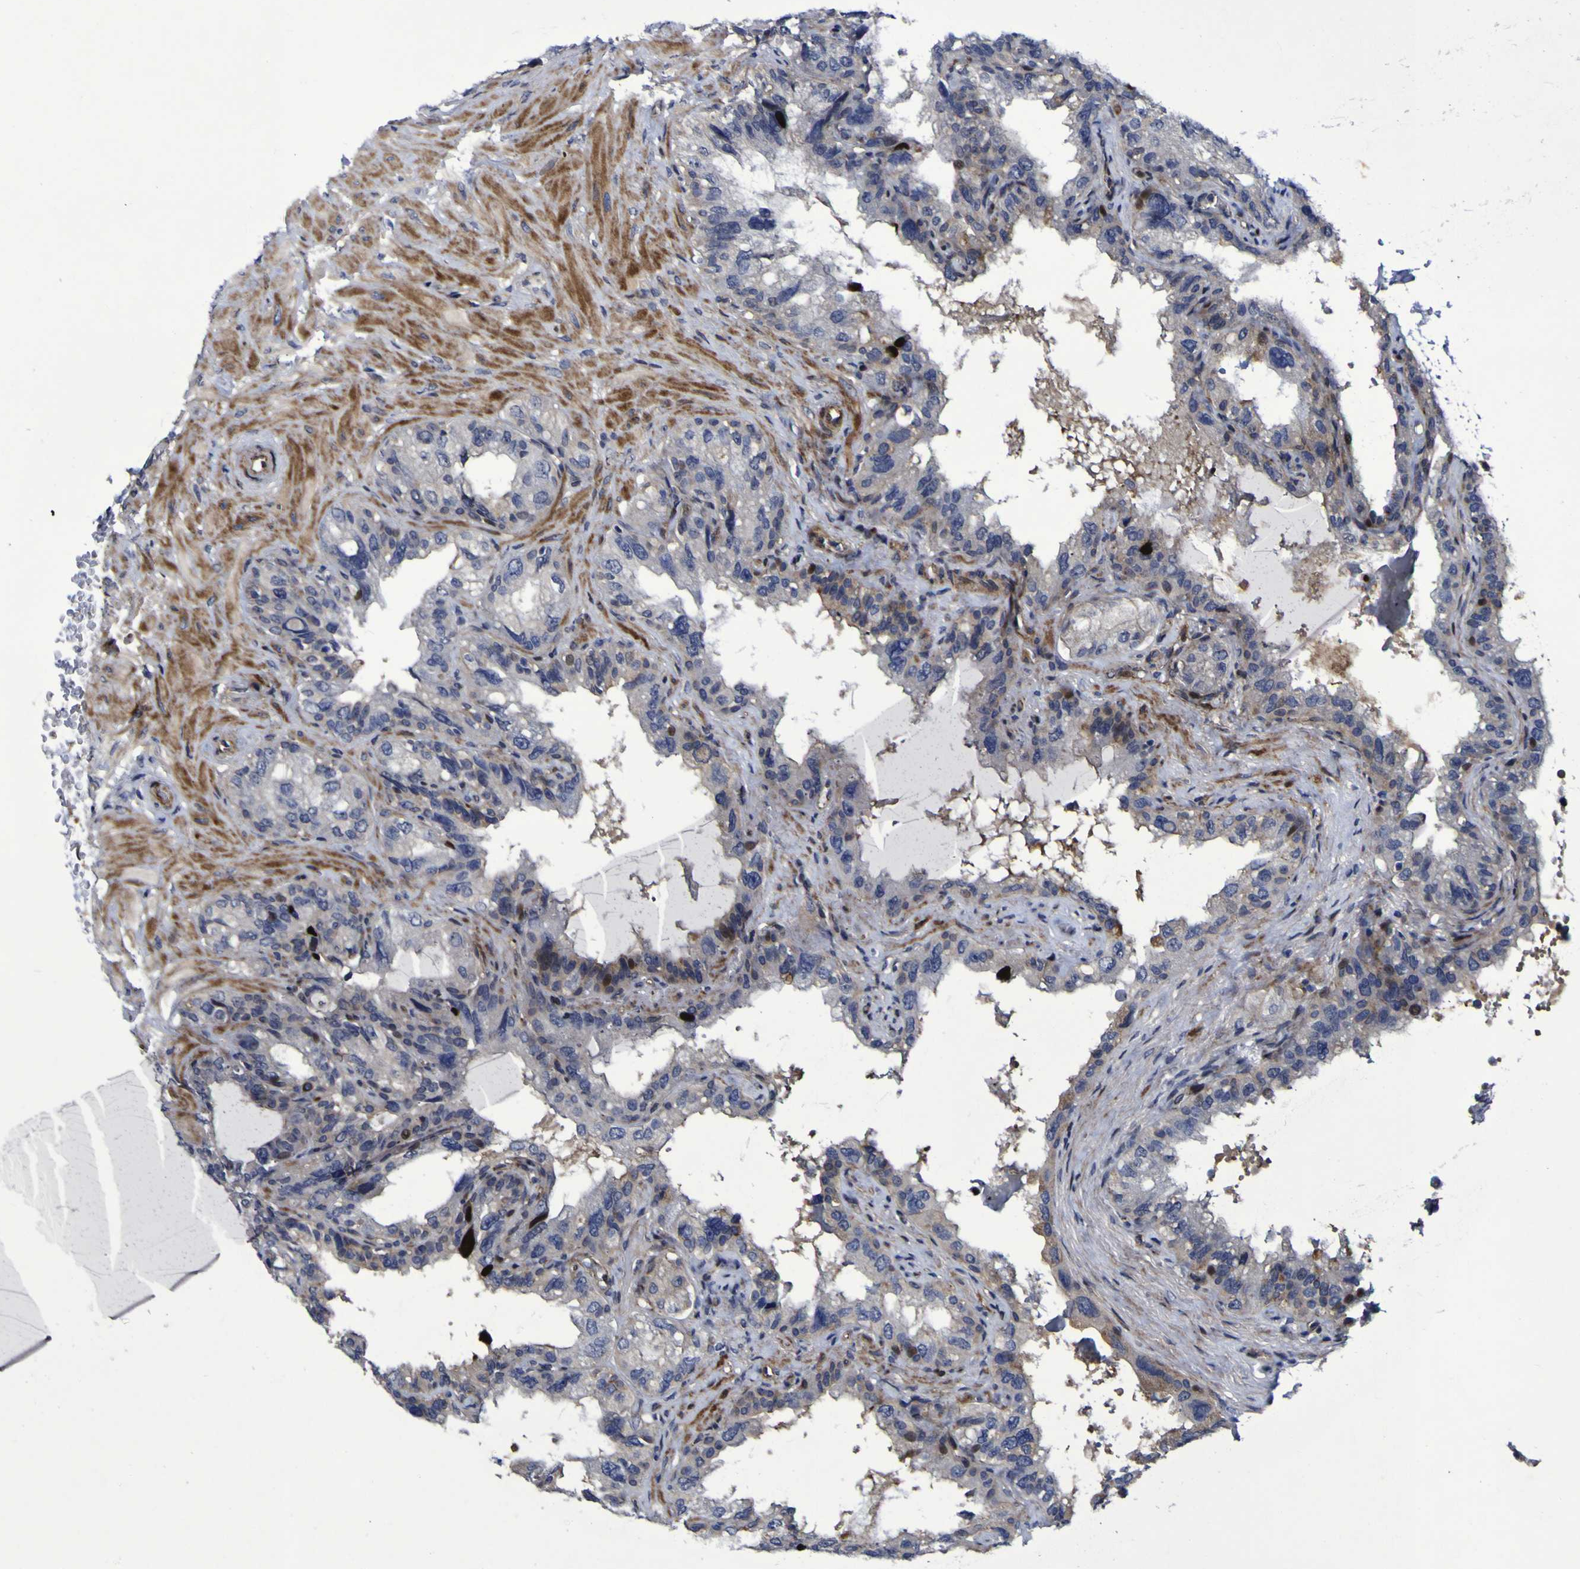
{"staining": {"intensity": "moderate", "quantity": "<25%", "location": "cytoplasmic/membranous,nuclear"}, "tissue": "seminal vesicle", "cell_type": "Glandular cells", "image_type": "normal", "snomed": [{"axis": "morphology", "description": "Normal tissue, NOS"}, {"axis": "topography", "description": "Seminal veicle"}], "caption": "Glandular cells demonstrate low levels of moderate cytoplasmic/membranous,nuclear expression in approximately <25% of cells in normal human seminal vesicle.", "gene": "MGLL", "patient": {"sex": "male", "age": 68}}